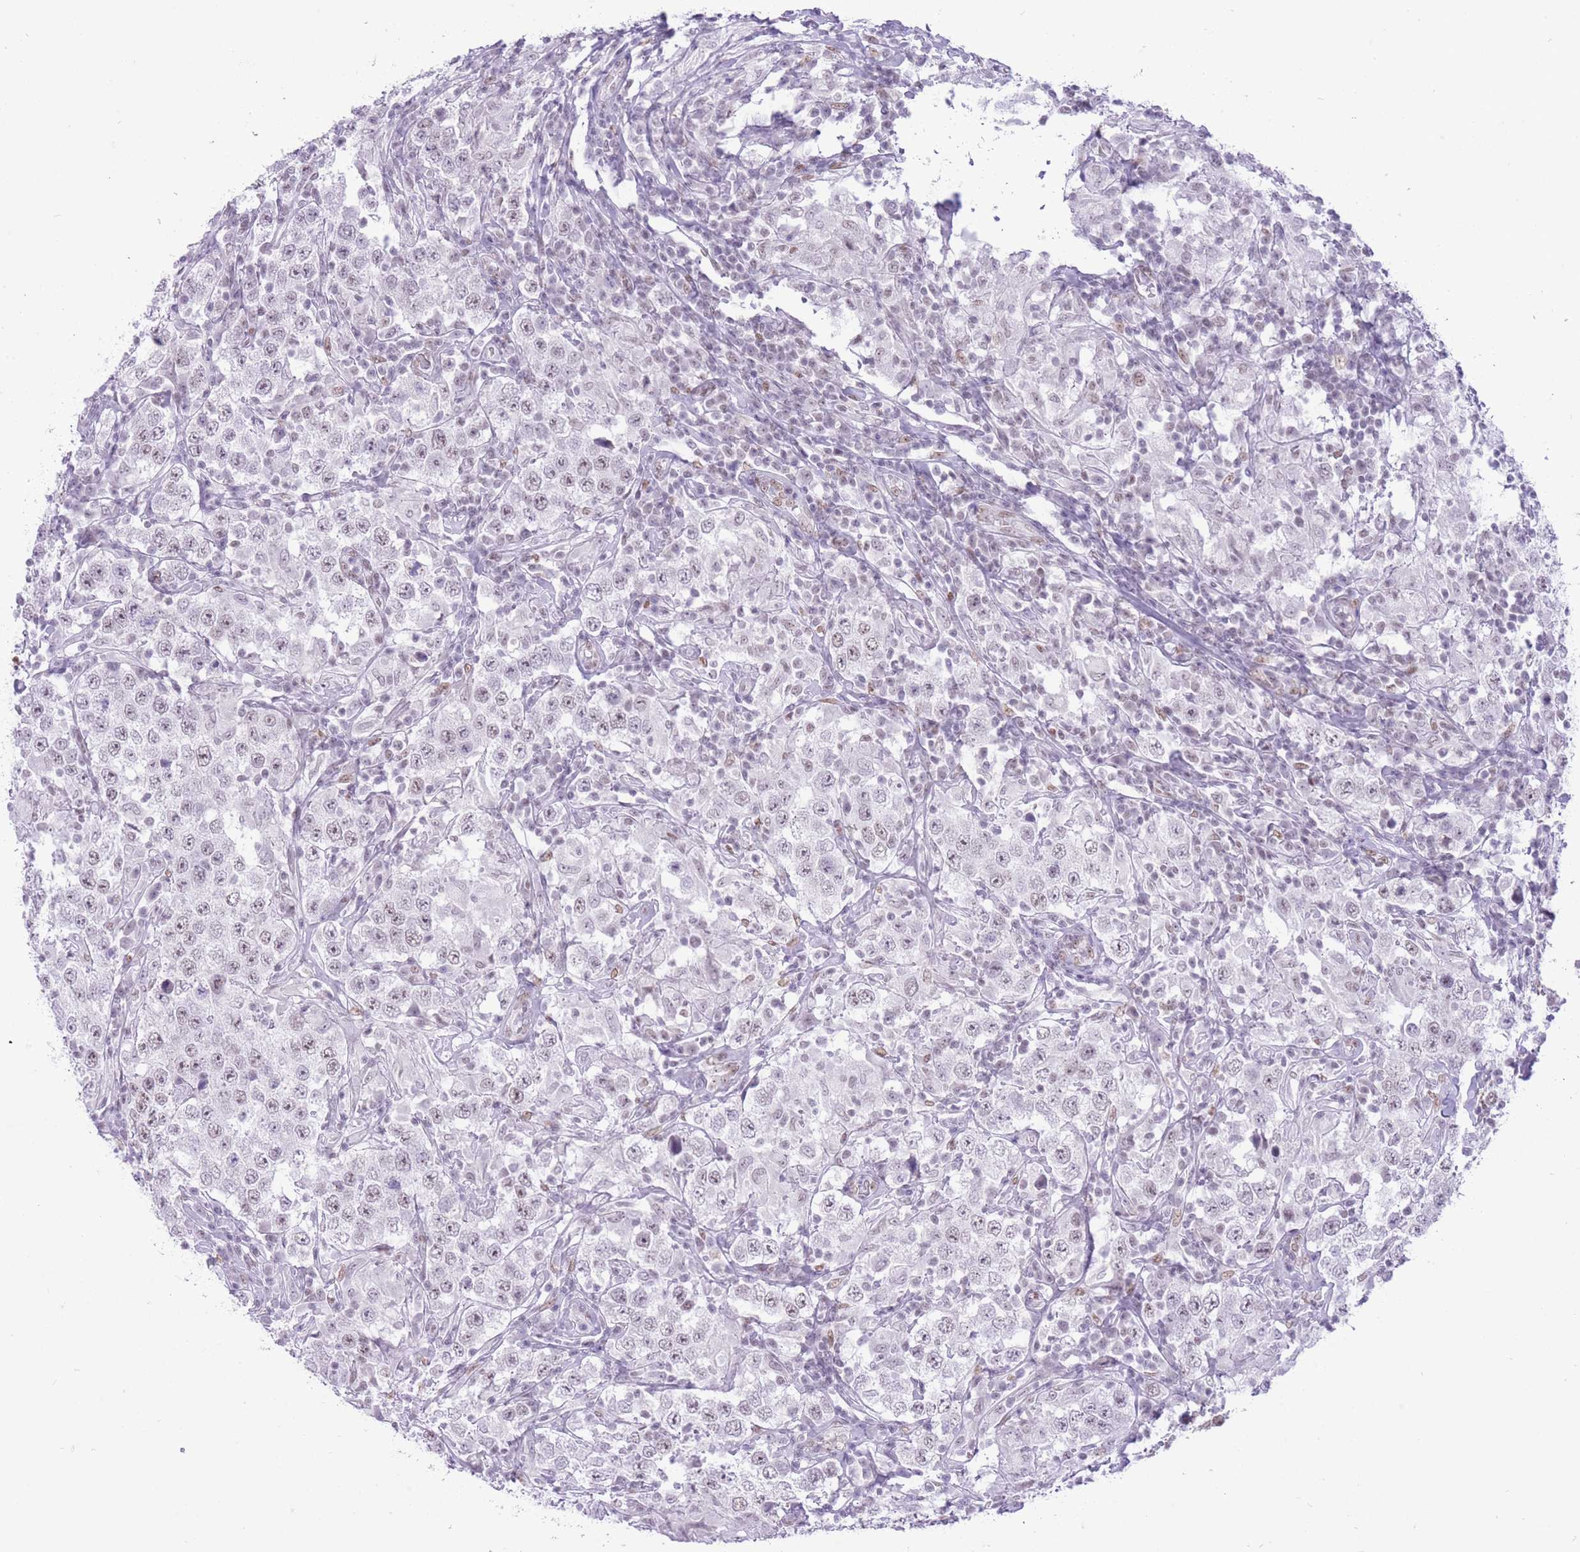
{"staining": {"intensity": "weak", "quantity": "<25%", "location": "nuclear"}, "tissue": "testis cancer", "cell_type": "Tumor cells", "image_type": "cancer", "snomed": [{"axis": "morphology", "description": "Seminoma, NOS"}, {"axis": "morphology", "description": "Carcinoma, Embryonal, NOS"}, {"axis": "topography", "description": "Testis"}], "caption": "This is an IHC histopathology image of testis embryonal carcinoma. There is no expression in tumor cells.", "gene": "ZBED5", "patient": {"sex": "male", "age": 41}}